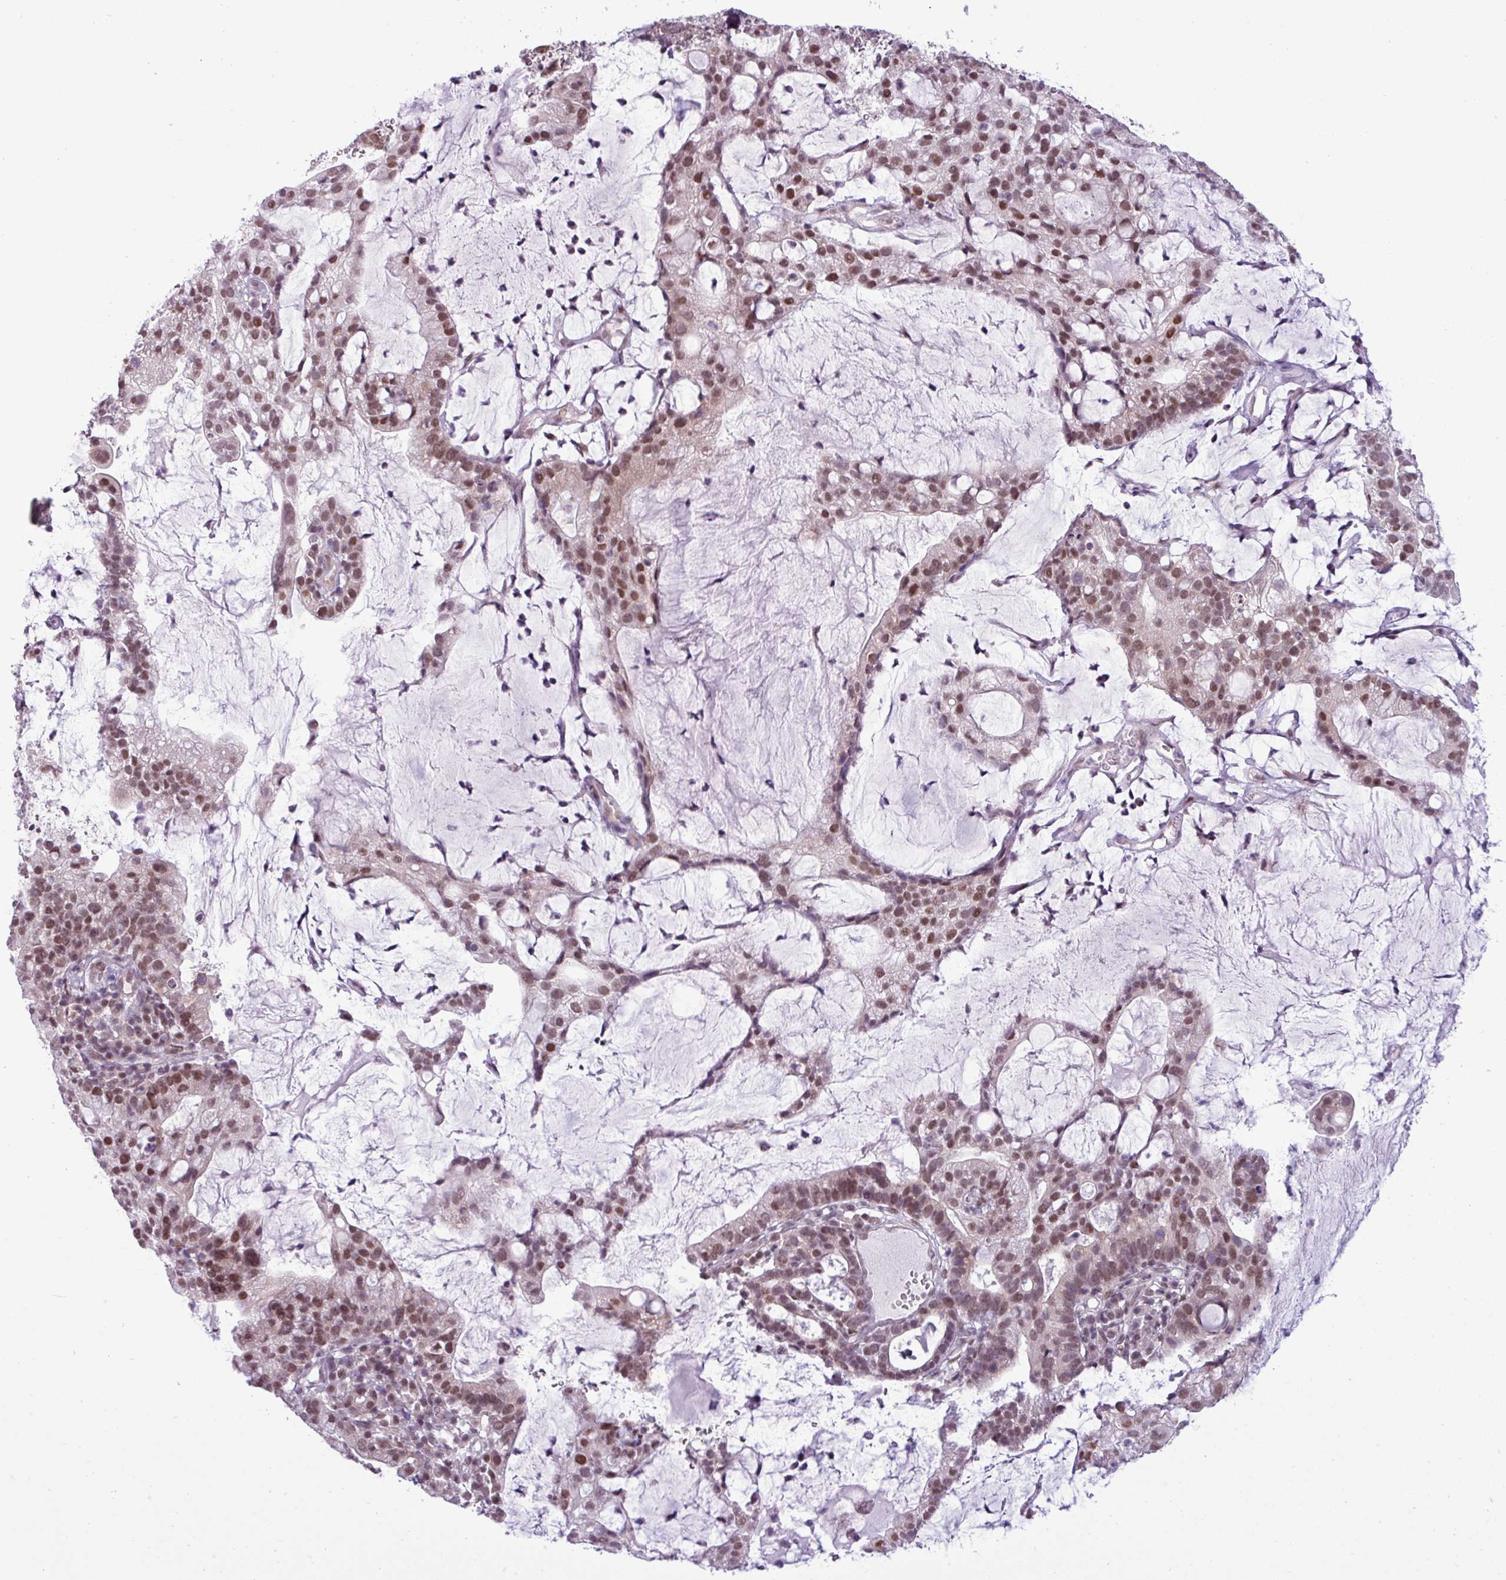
{"staining": {"intensity": "moderate", "quantity": ">75%", "location": "nuclear"}, "tissue": "cervical cancer", "cell_type": "Tumor cells", "image_type": "cancer", "snomed": [{"axis": "morphology", "description": "Adenocarcinoma, NOS"}, {"axis": "topography", "description": "Cervix"}], "caption": "Tumor cells display moderate nuclear staining in approximately >75% of cells in adenocarcinoma (cervical).", "gene": "NOTCH2", "patient": {"sex": "female", "age": 41}}